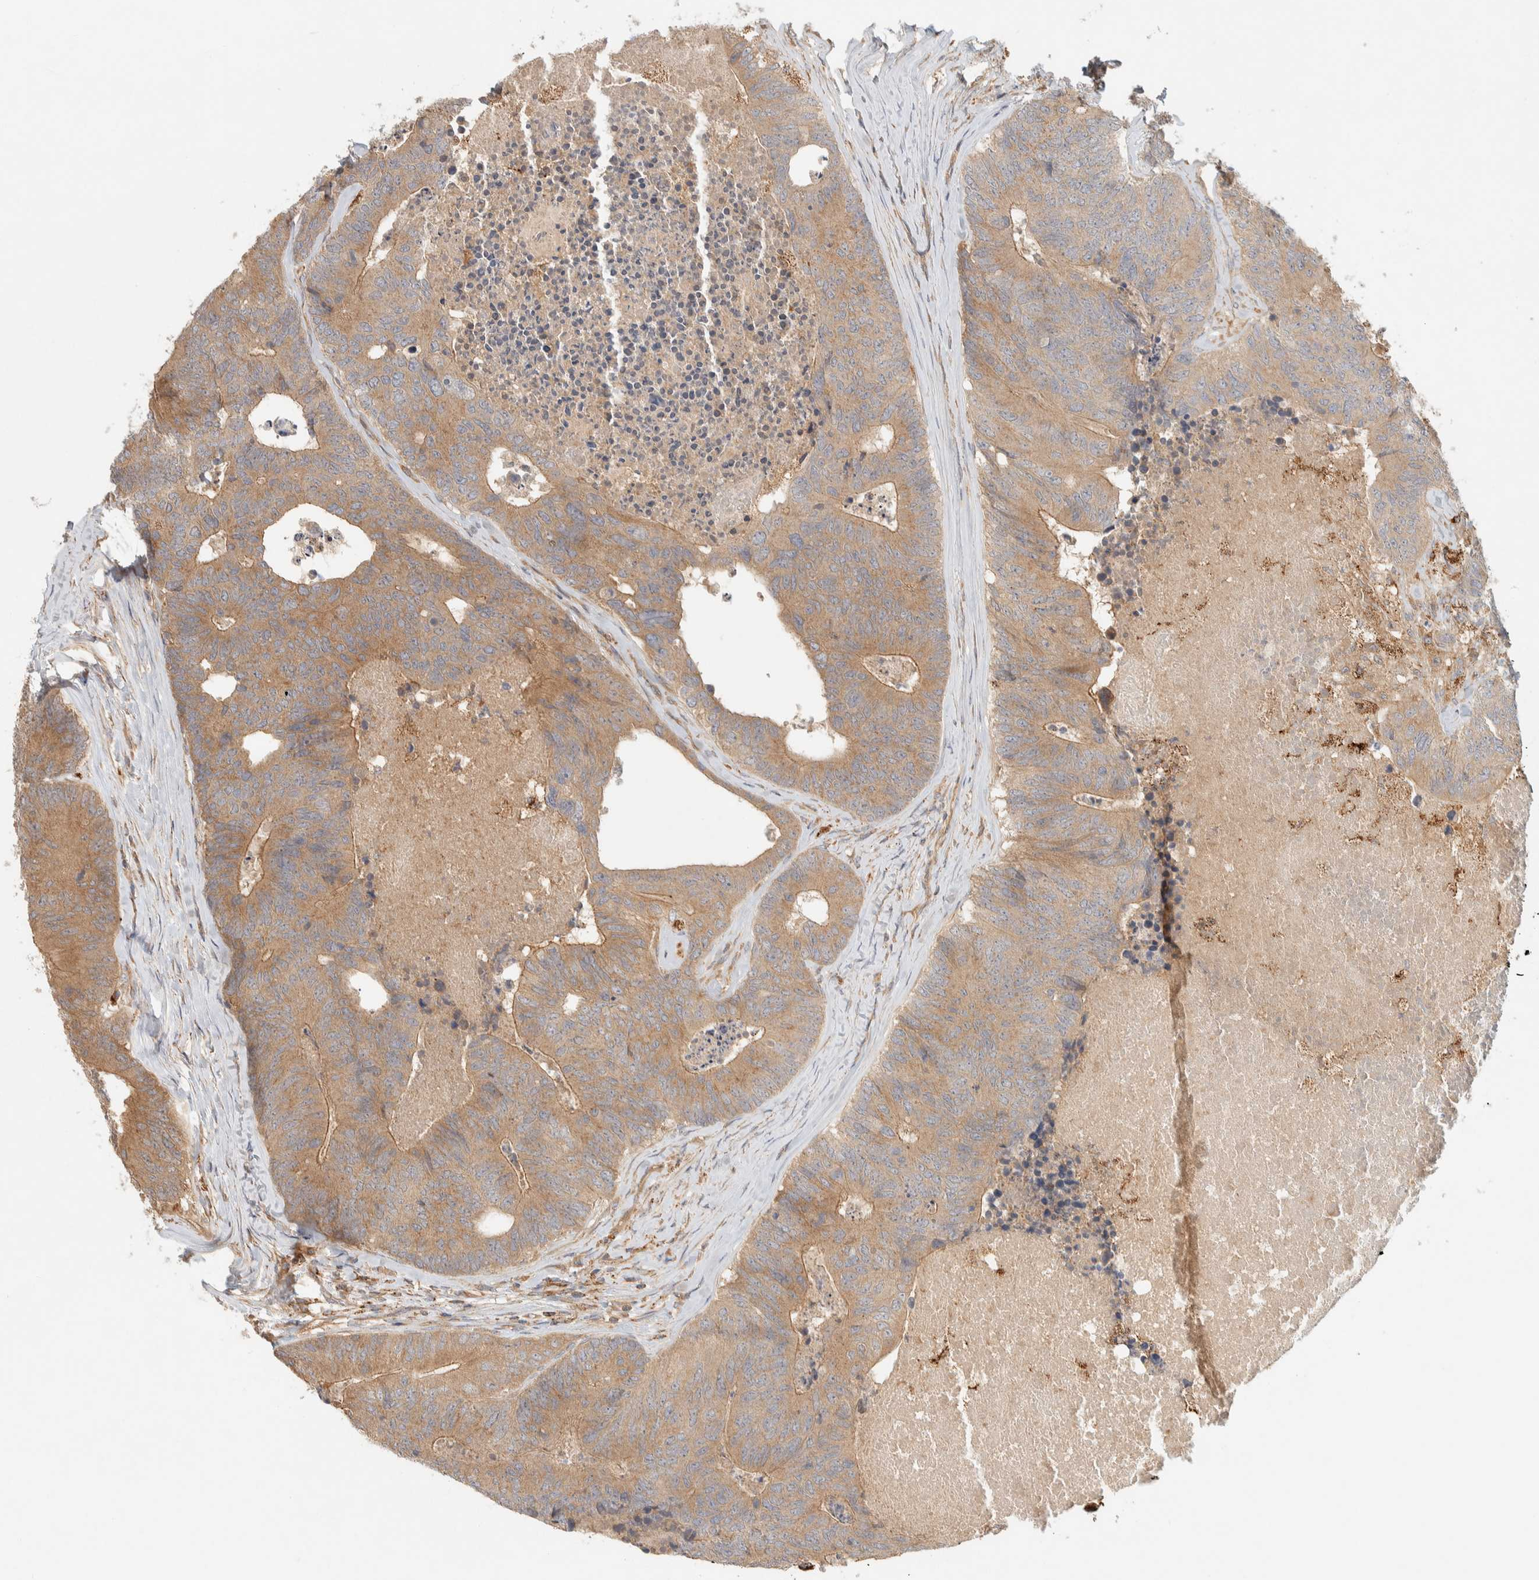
{"staining": {"intensity": "moderate", "quantity": ">75%", "location": "cytoplasmic/membranous"}, "tissue": "colorectal cancer", "cell_type": "Tumor cells", "image_type": "cancer", "snomed": [{"axis": "morphology", "description": "Adenocarcinoma, NOS"}, {"axis": "topography", "description": "Colon"}], "caption": "Immunohistochemistry micrograph of neoplastic tissue: human adenocarcinoma (colorectal) stained using IHC reveals medium levels of moderate protein expression localized specifically in the cytoplasmic/membranous of tumor cells, appearing as a cytoplasmic/membranous brown color.", "gene": "FAM167A", "patient": {"sex": "female", "age": 67}}